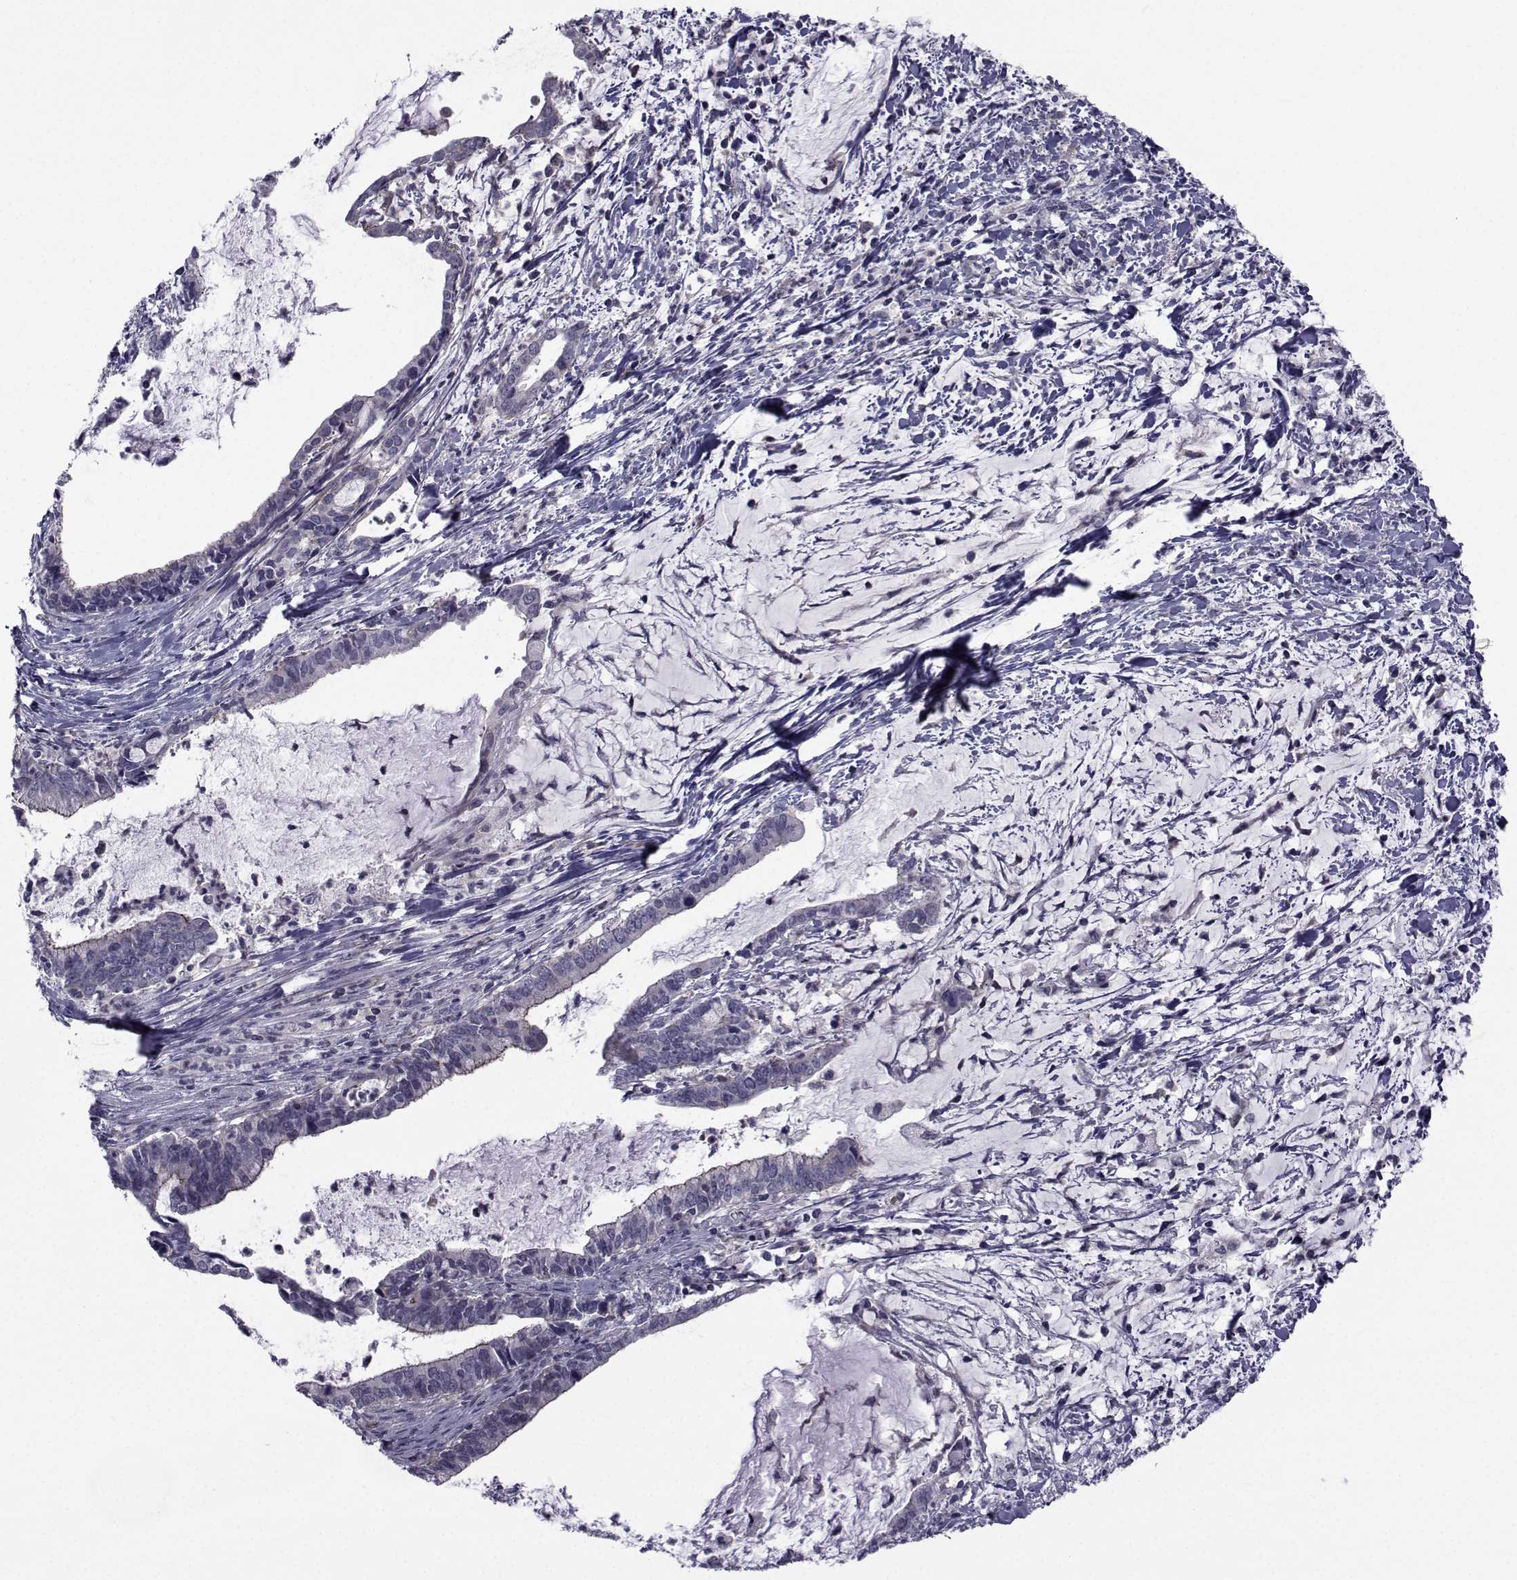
{"staining": {"intensity": "strong", "quantity": "<25%", "location": "cytoplasmic/membranous"}, "tissue": "cervical cancer", "cell_type": "Tumor cells", "image_type": "cancer", "snomed": [{"axis": "morphology", "description": "Adenocarcinoma, NOS"}, {"axis": "topography", "description": "Cervix"}], "caption": "The immunohistochemical stain shows strong cytoplasmic/membranous positivity in tumor cells of adenocarcinoma (cervical) tissue.", "gene": "SLC30A10", "patient": {"sex": "female", "age": 42}}